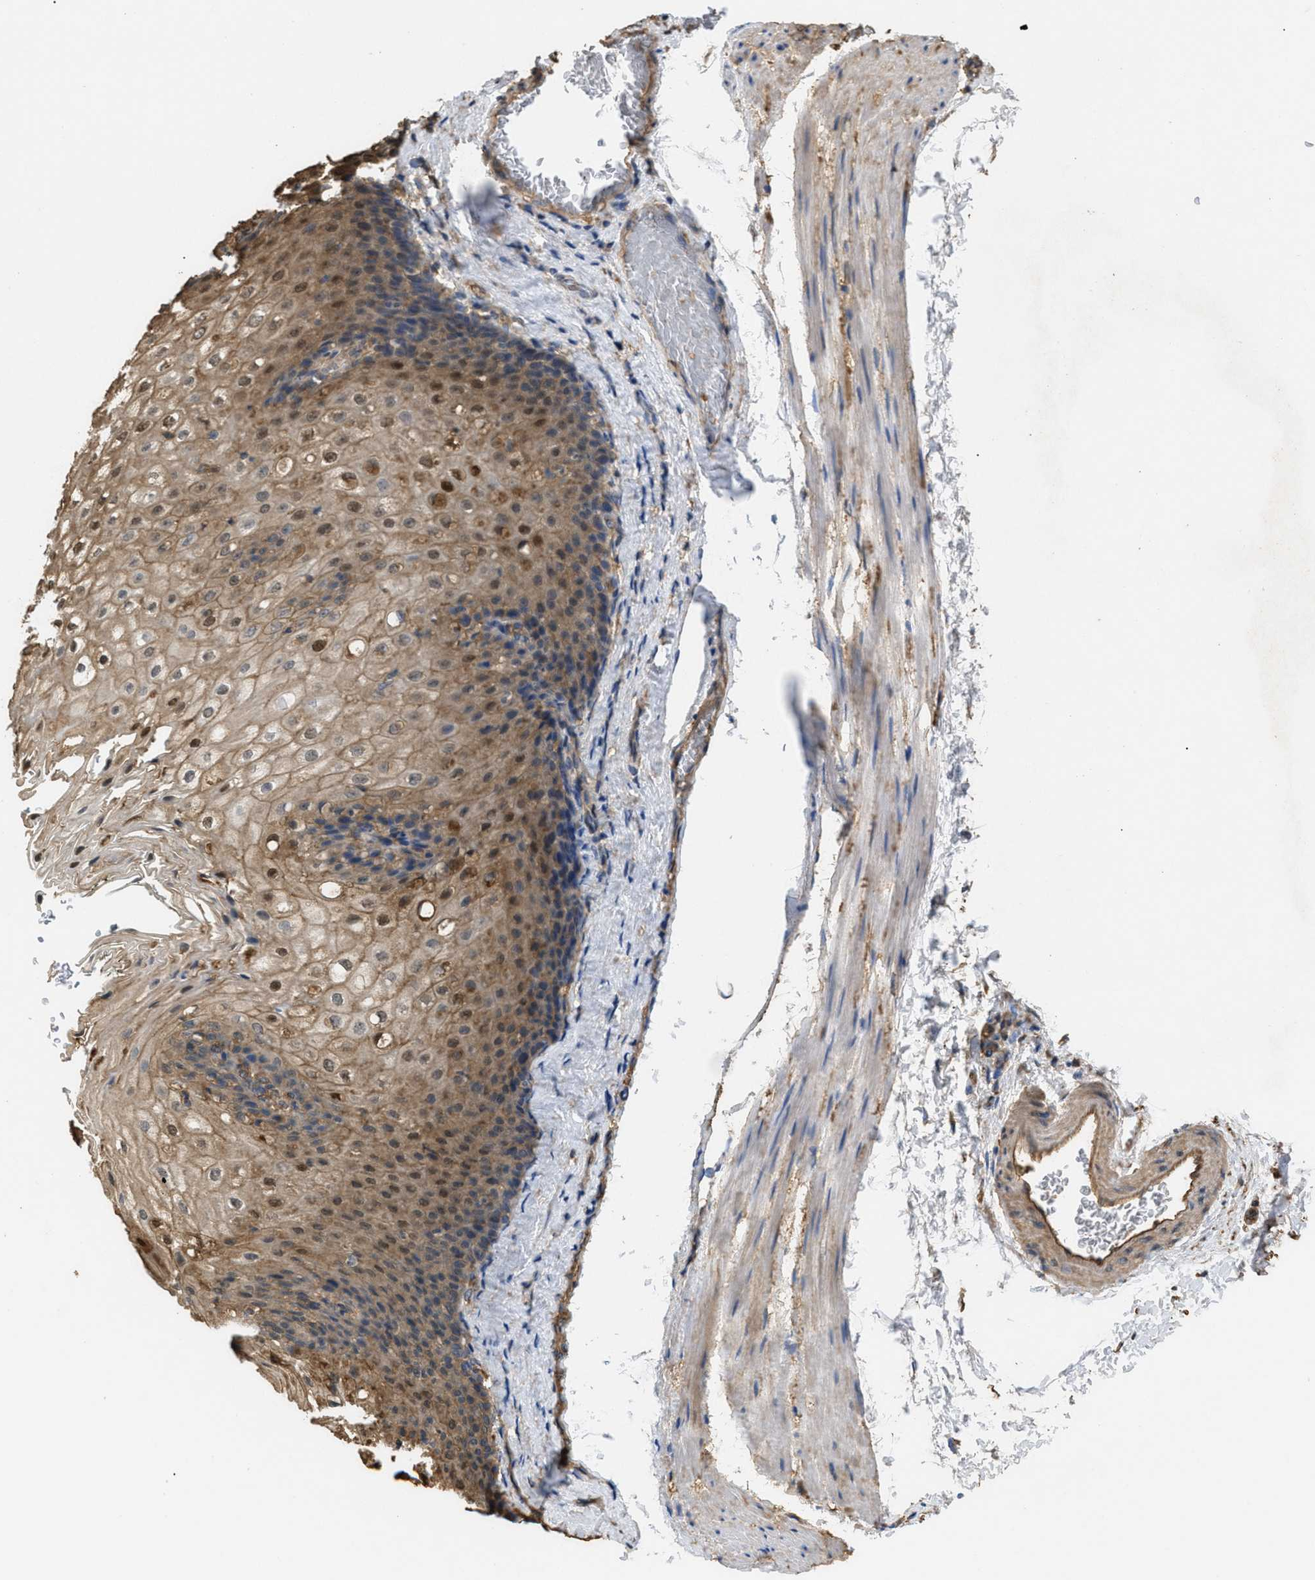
{"staining": {"intensity": "moderate", "quantity": ">75%", "location": "cytoplasmic/membranous,nuclear"}, "tissue": "esophagus", "cell_type": "Squamous epithelial cells", "image_type": "normal", "snomed": [{"axis": "morphology", "description": "Normal tissue, NOS"}, {"axis": "topography", "description": "Esophagus"}], "caption": "Esophagus stained for a protein displays moderate cytoplasmic/membranous,nuclear positivity in squamous epithelial cells. The protein of interest is shown in brown color, while the nuclei are stained blue.", "gene": "CALM1", "patient": {"sex": "male", "age": 48}}